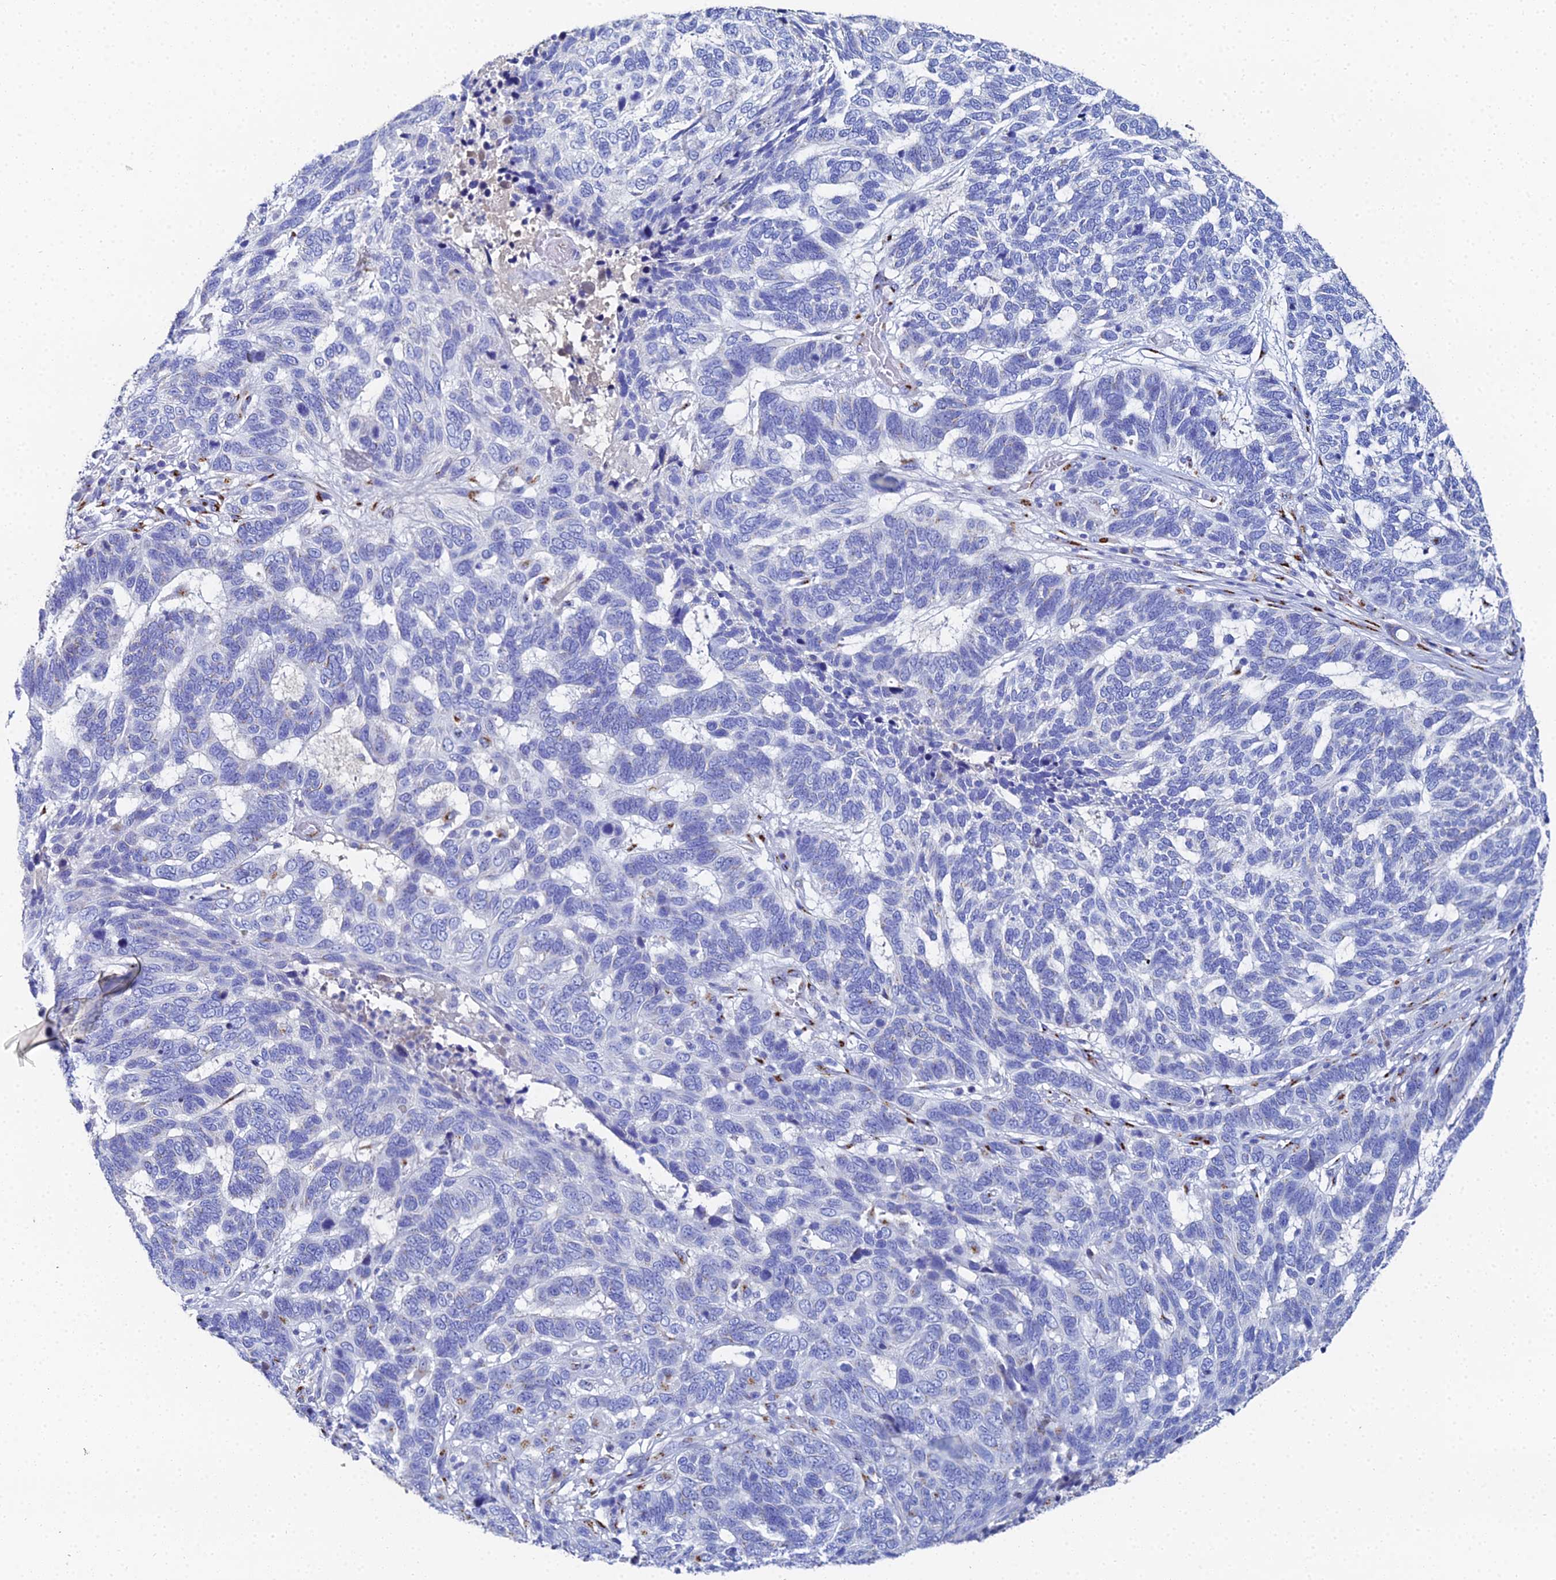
{"staining": {"intensity": "negative", "quantity": "none", "location": "none"}, "tissue": "skin cancer", "cell_type": "Tumor cells", "image_type": "cancer", "snomed": [{"axis": "morphology", "description": "Basal cell carcinoma"}, {"axis": "topography", "description": "Skin"}], "caption": "This is an immunohistochemistry photomicrograph of skin cancer (basal cell carcinoma). There is no expression in tumor cells.", "gene": "ENSG00000268674", "patient": {"sex": "female", "age": 65}}